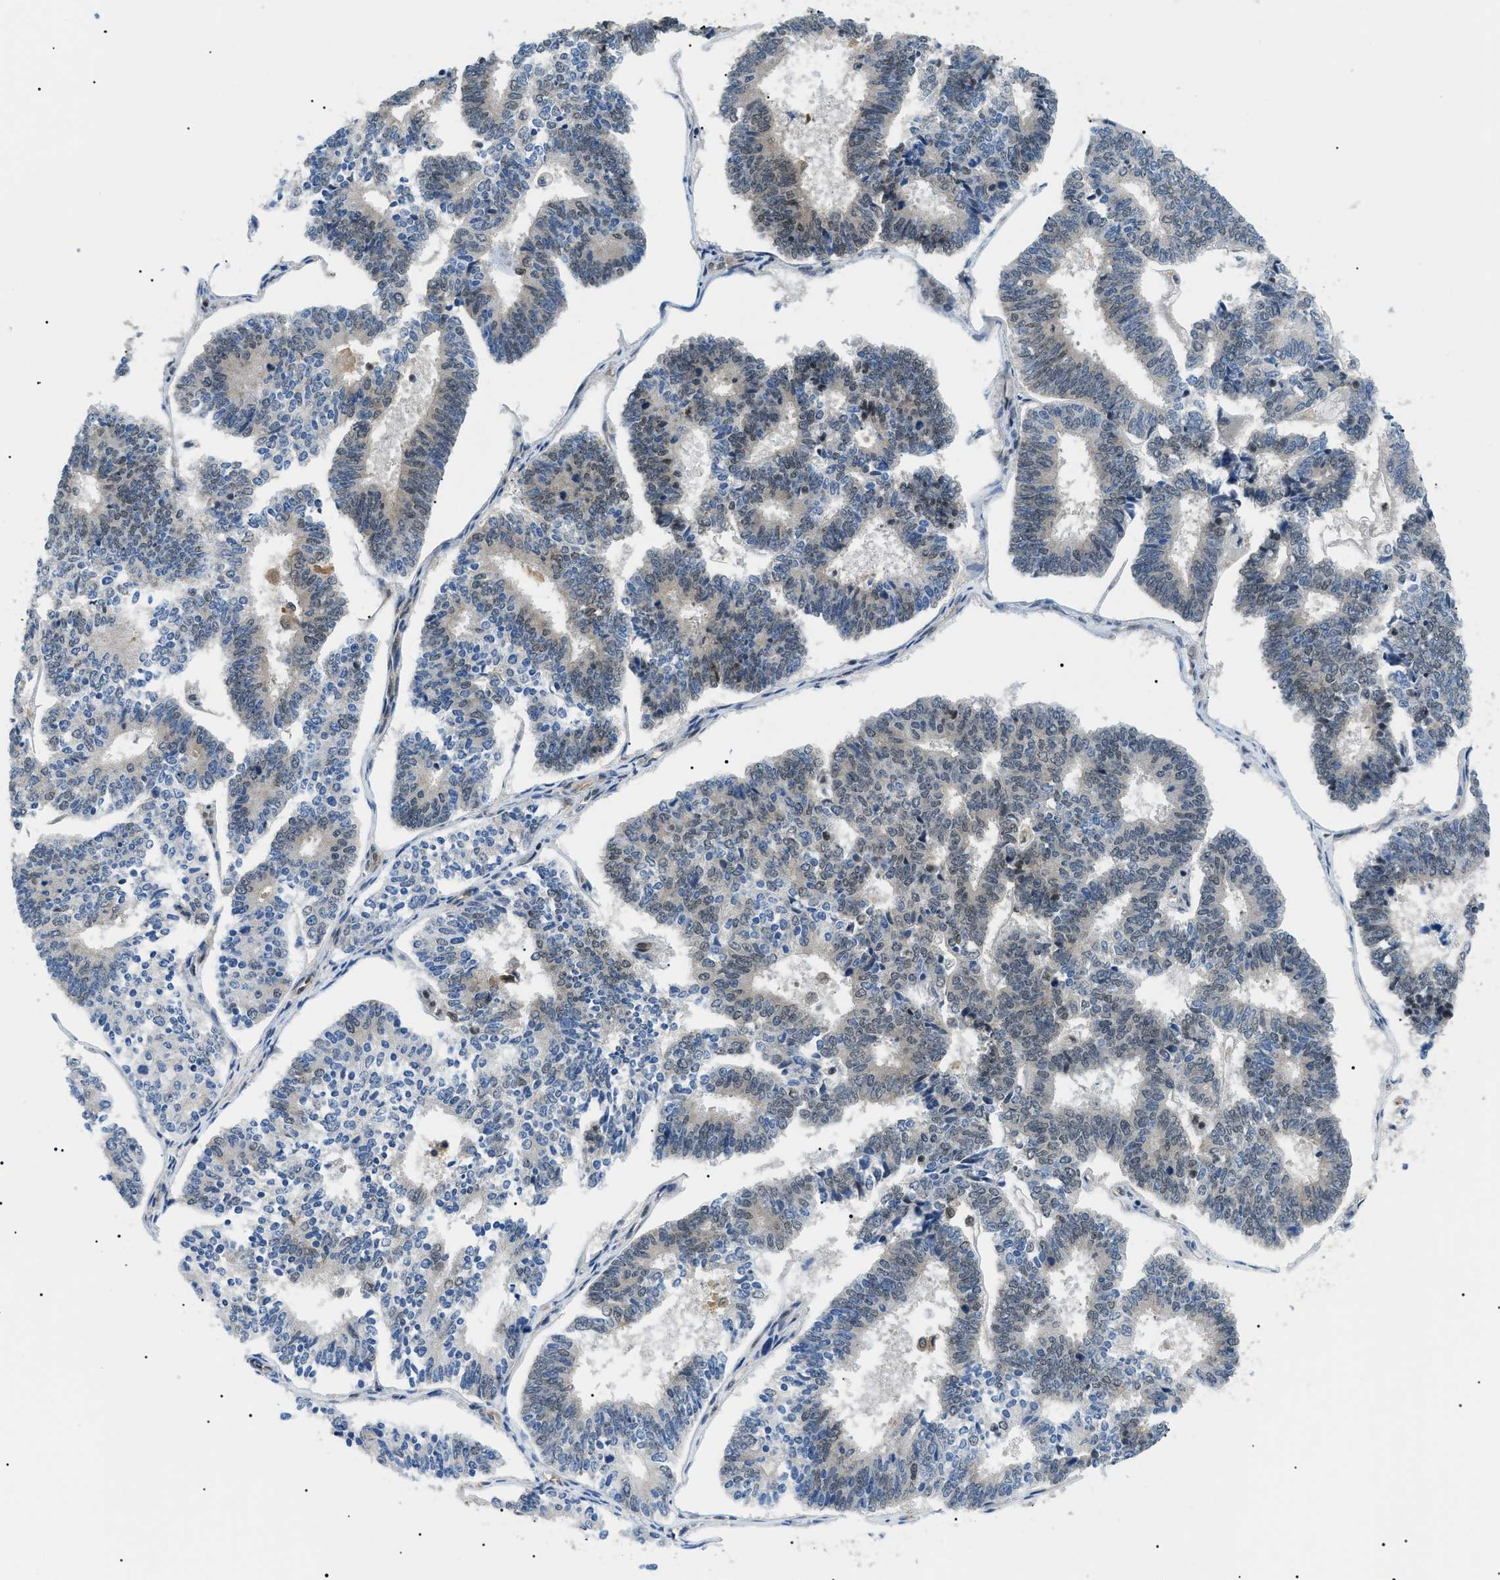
{"staining": {"intensity": "weak", "quantity": "<25%", "location": "nuclear"}, "tissue": "endometrial cancer", "cell_type": "Tumor cells", "image_type": "cancer", "snomed": [{"axis": "morphology", "description": "Adenocarcinoma, NOS"}, {"axis": "topography", "description": "Endometrium"}], "caption": "Immunohistochemistry of human endometrial cancer (adenocarcinoma) shows no positivity in tumor cells.", "gene": "RBM15", "patient": {"sex": "female", "age": 70}}